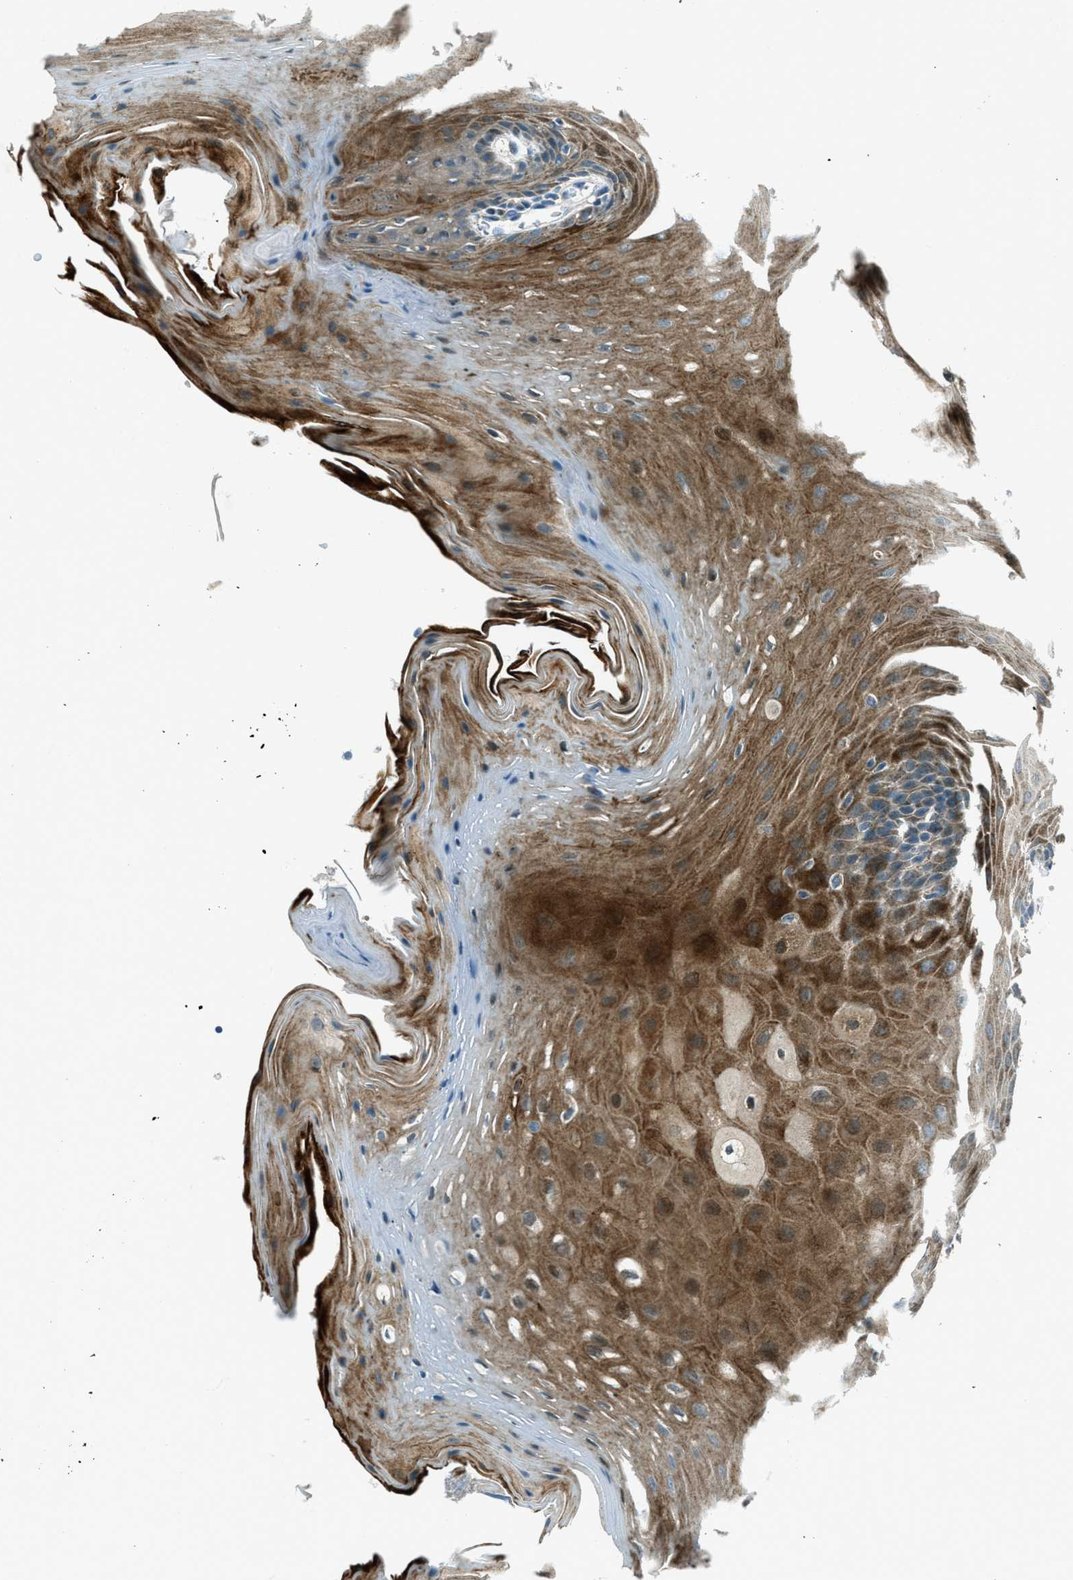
{"staining": {"intensity": "moderate", "quantity": ">75%", "location": "cytoplasmic/membranous"}, "tissue": "oral mucosa", "cell_type": "Squamous epithelial cells", "image_type": "normal", "snomed": [{"axis": "morphology", "description": "Normal tissue, NOS"}, {"axis": "morphology", "description": "Squamous cell carcinoma, NOS"}, {"axis": "topography", "description": "Oral tissue"}, {"axis": "topography", "description": "Head-Neck"}], "caption": "Brown immunohistochemical staining in unremarkable human oral mucosa exhibits moderate cytoplasmic/membranous staining in approximately >75% of squamous epithelial cells.", "gene": "FAR1", "patient": {"sex": "male", "age": 71}}